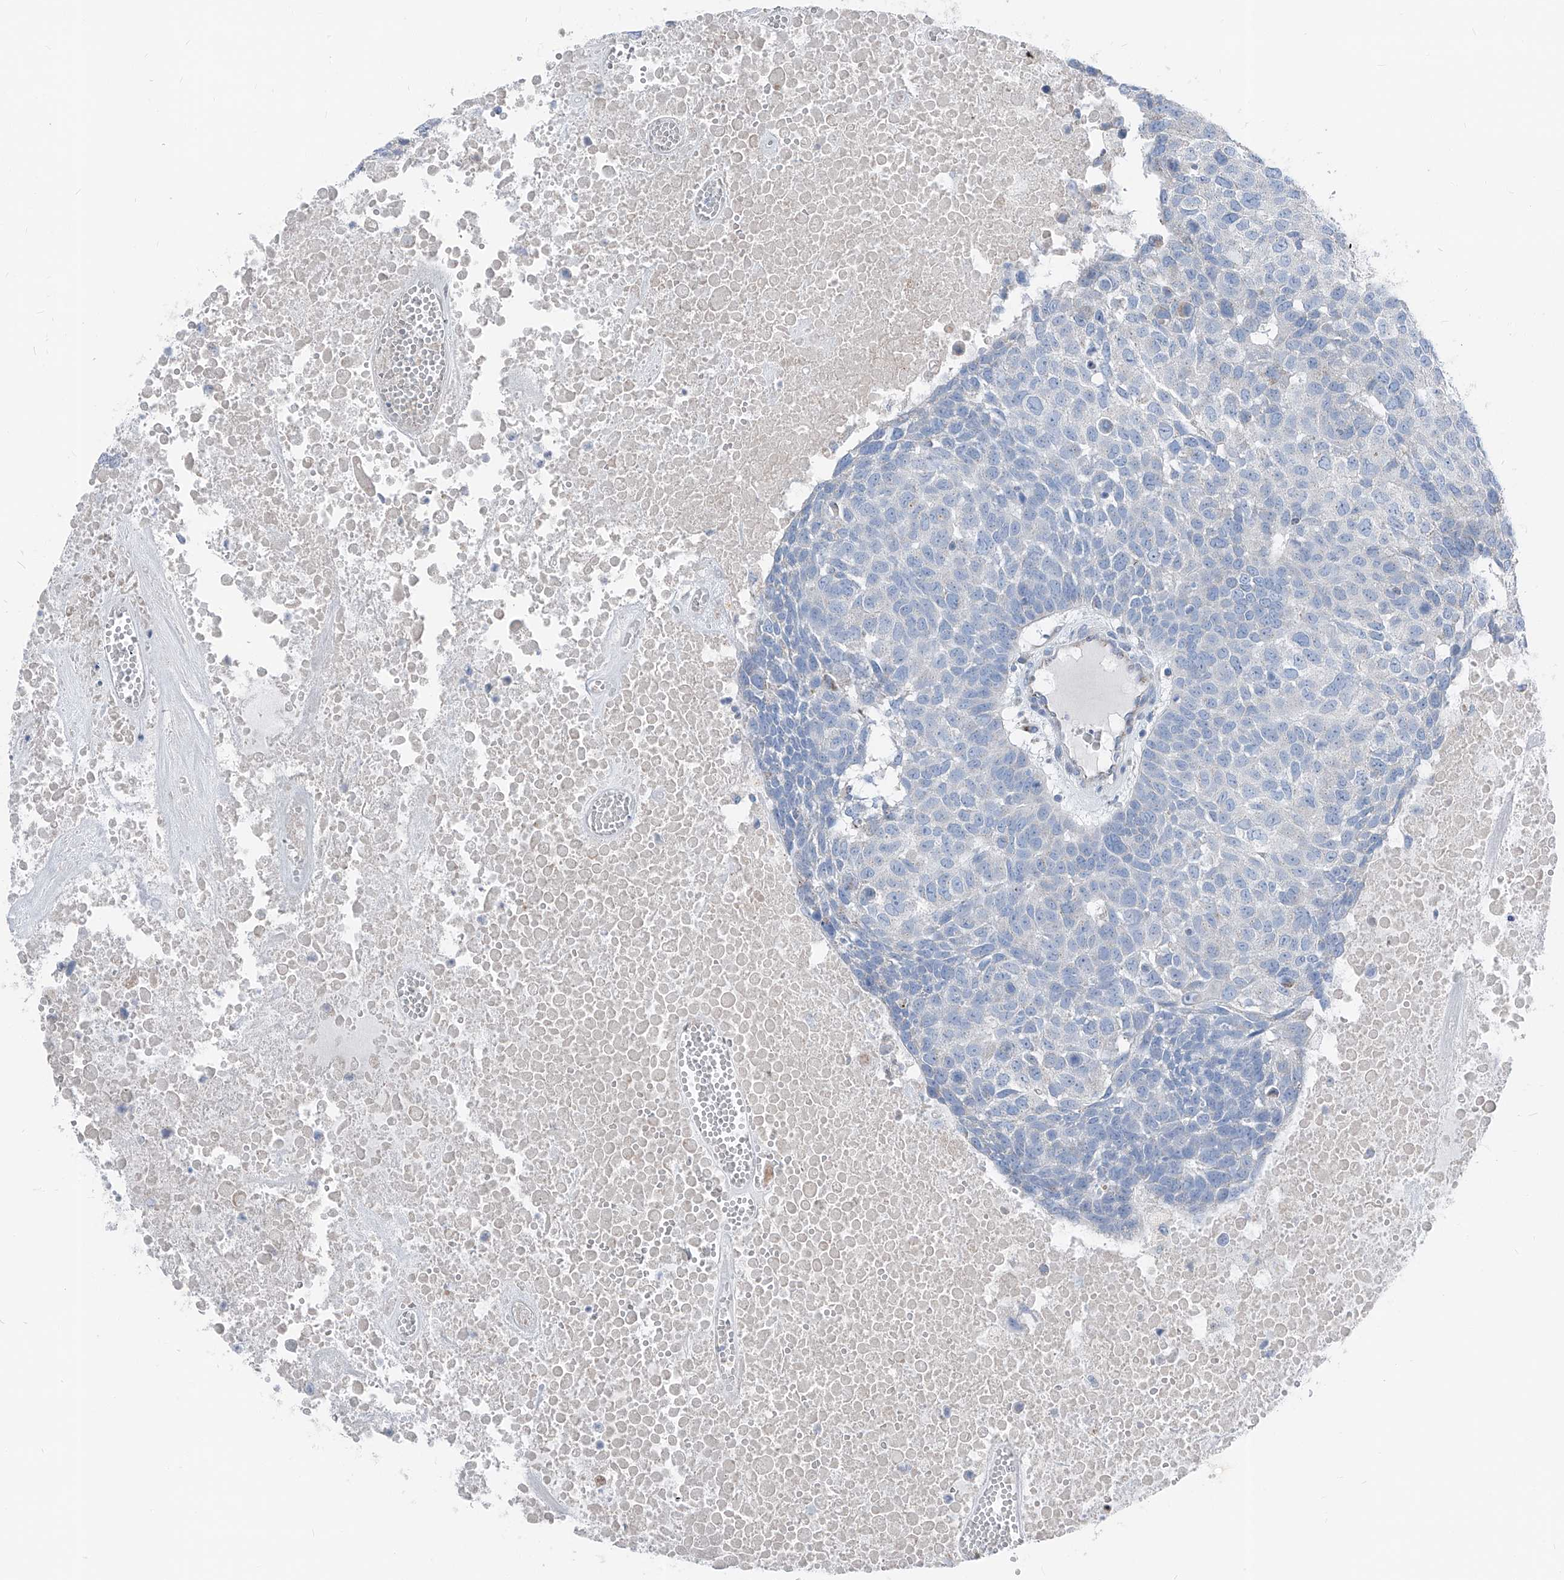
{"staining": {"intensity": "negative", "quantity": "none", "location": "none"}, "tissue": "head and neck cancer", "cell_type": "Tumor cells", "image_type": "cancer", "snomed": [{"axis": "morphology", "description": "Squamous cell carcinoma, NOS"}, {"axis": "topography", "description": "Head-Neck"}], "caption": "A photomicrograph of human head and neck cancer is negative for staining in tumor cells. Brightfield microscopy of immunohistochemistry (IHC) stained with DAB (3,3'-diaminobenzidine) (brown) and hematoxylin (blue), captured at high magnification.", "gene": "AGPS", "patient": {"sex": "male", "age": 66}}